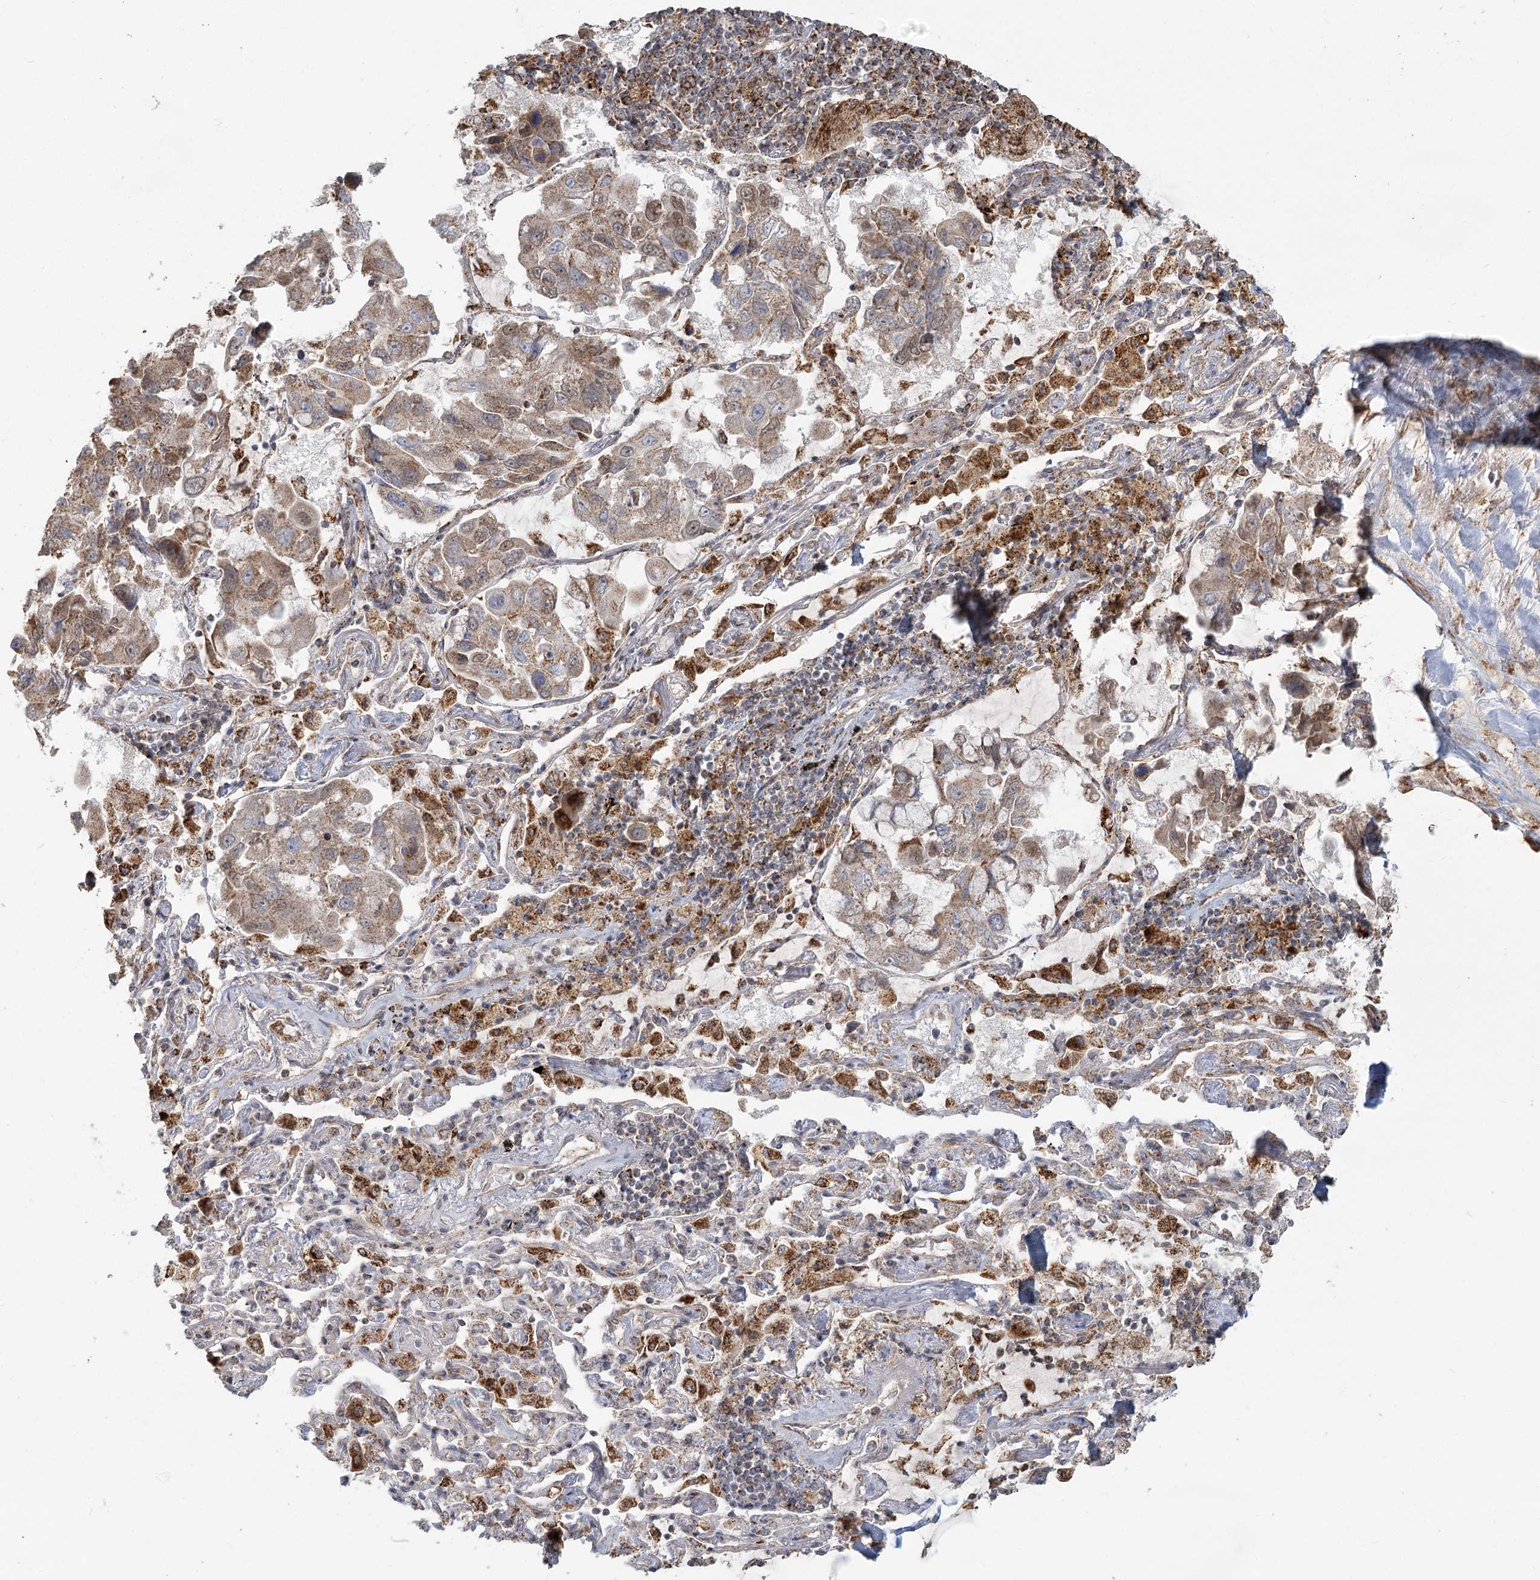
{"staining": {"intensity": "moderate", "quantity": ">75%", "location": "cytoplasmic/membranous,nuclear"}, "tissue": "lung cancer", "cell_type": "Tumor cells", "image_type": "cancer", "snomed": [{"axis": "morphology", "description": "Adenocarcinoma, NOS"}, {"axis": "topography", "description": "Lung"}], "caption": "This is a micrograph of immunohistochemistry staining of lung cancer (adenocarcinoma), which shows moderate expression in the cytoplasmic/membranous and nuclear of tumor cells.", "gene": "LACTB", "patient": {"sex": "male", "age": 64}}